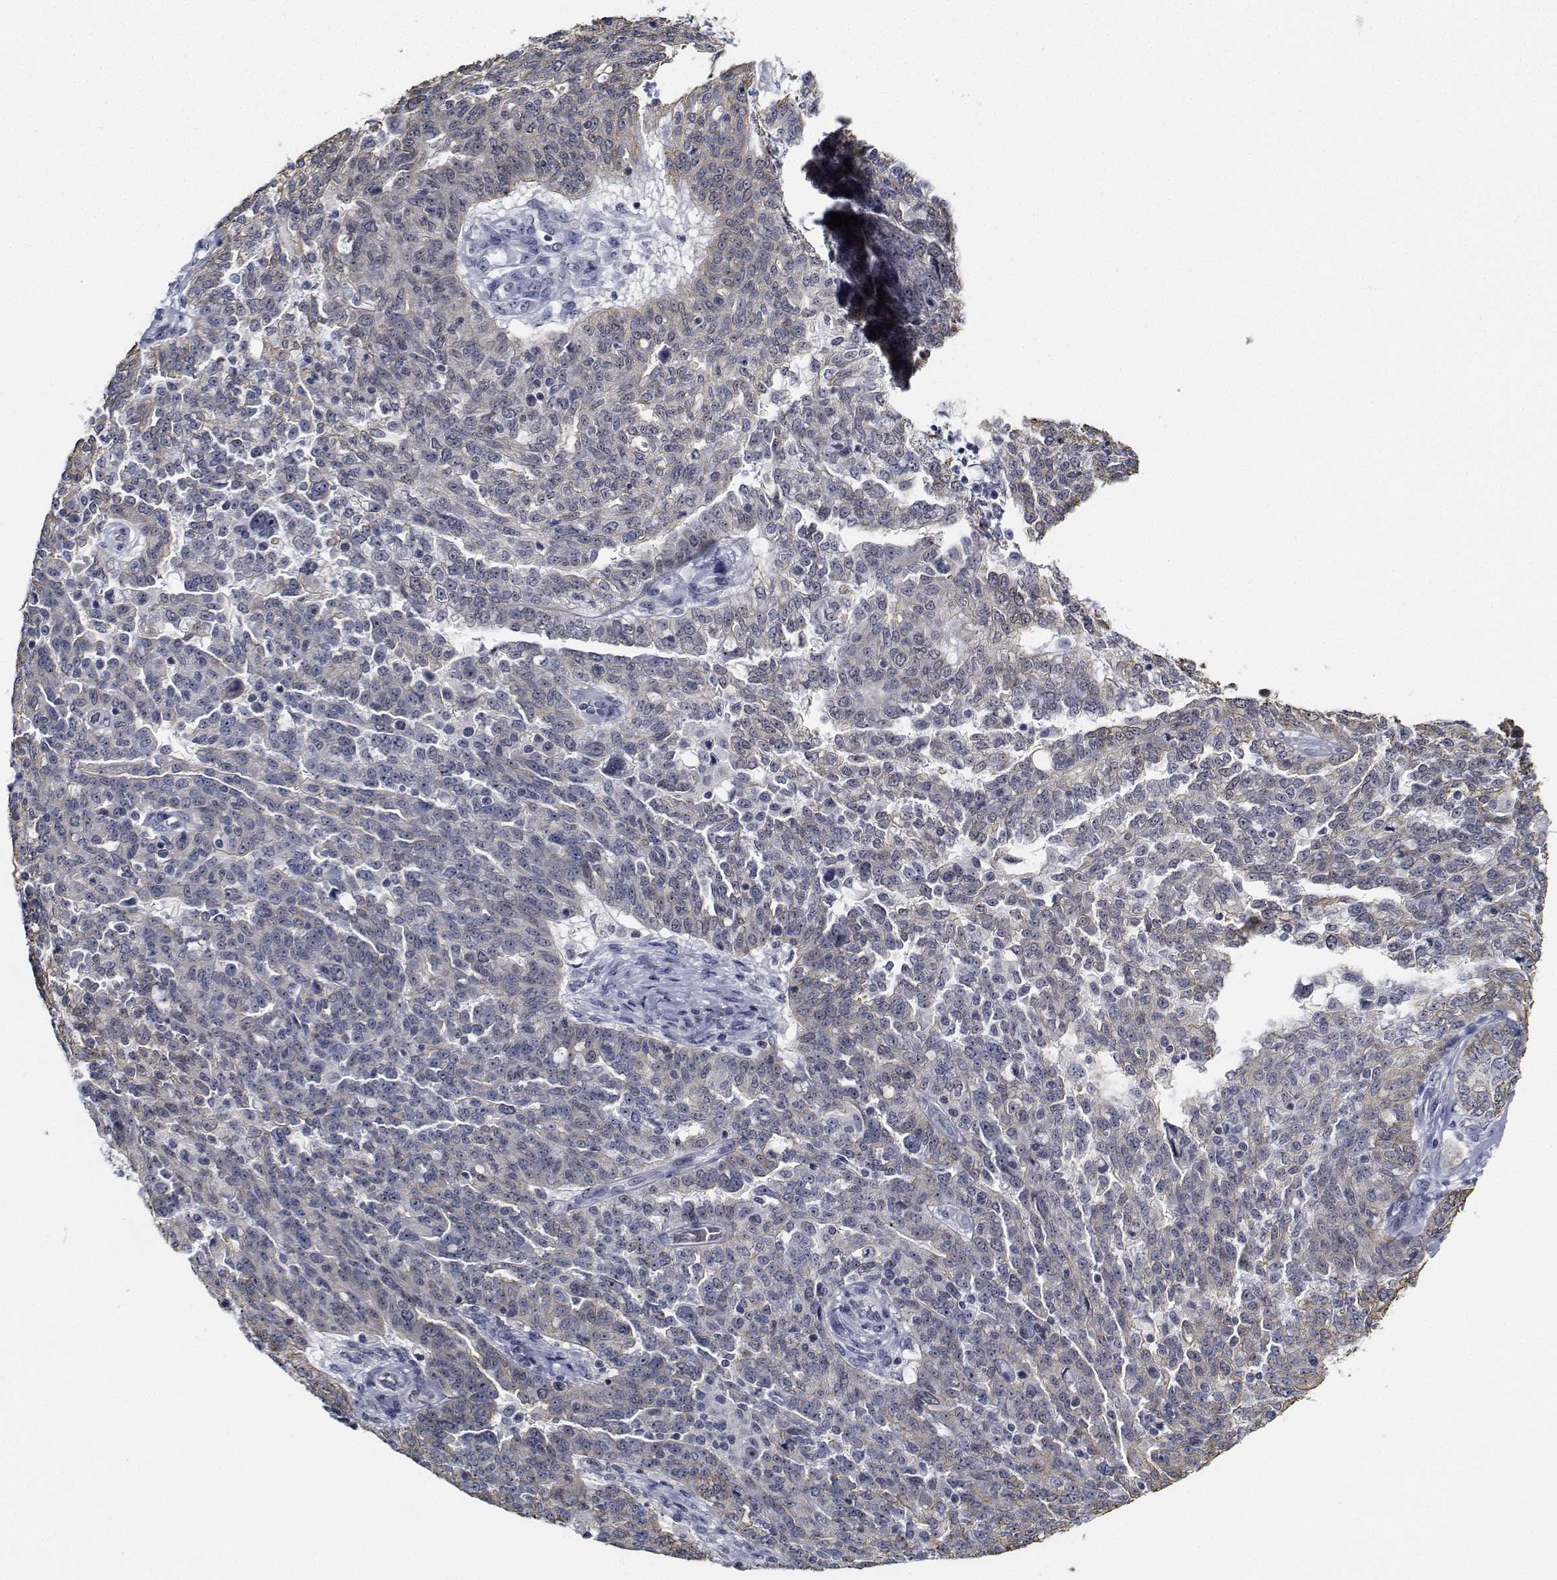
{"staining": {"intensity": "negative", "quantity": "none", "location": "none"}, "tissue": "ovarian cancer", "cell_type": "Tumor cells", "image_type": "cancer", "snomed": [{"axis": "morphology", "description": "Cystadenocarcinoma, serous, NOS"}, {"axis": "topography", "description": "Ovary"}], "caption": "DAB (3,3'-diaminobenzidine) immunohistochemical staining of serous cystadenocarcinoma (ovarian) demonstrates no significant staining in tumor cells.", "gene": "NVL", "patient": {"sex": "female", "age": 67}}